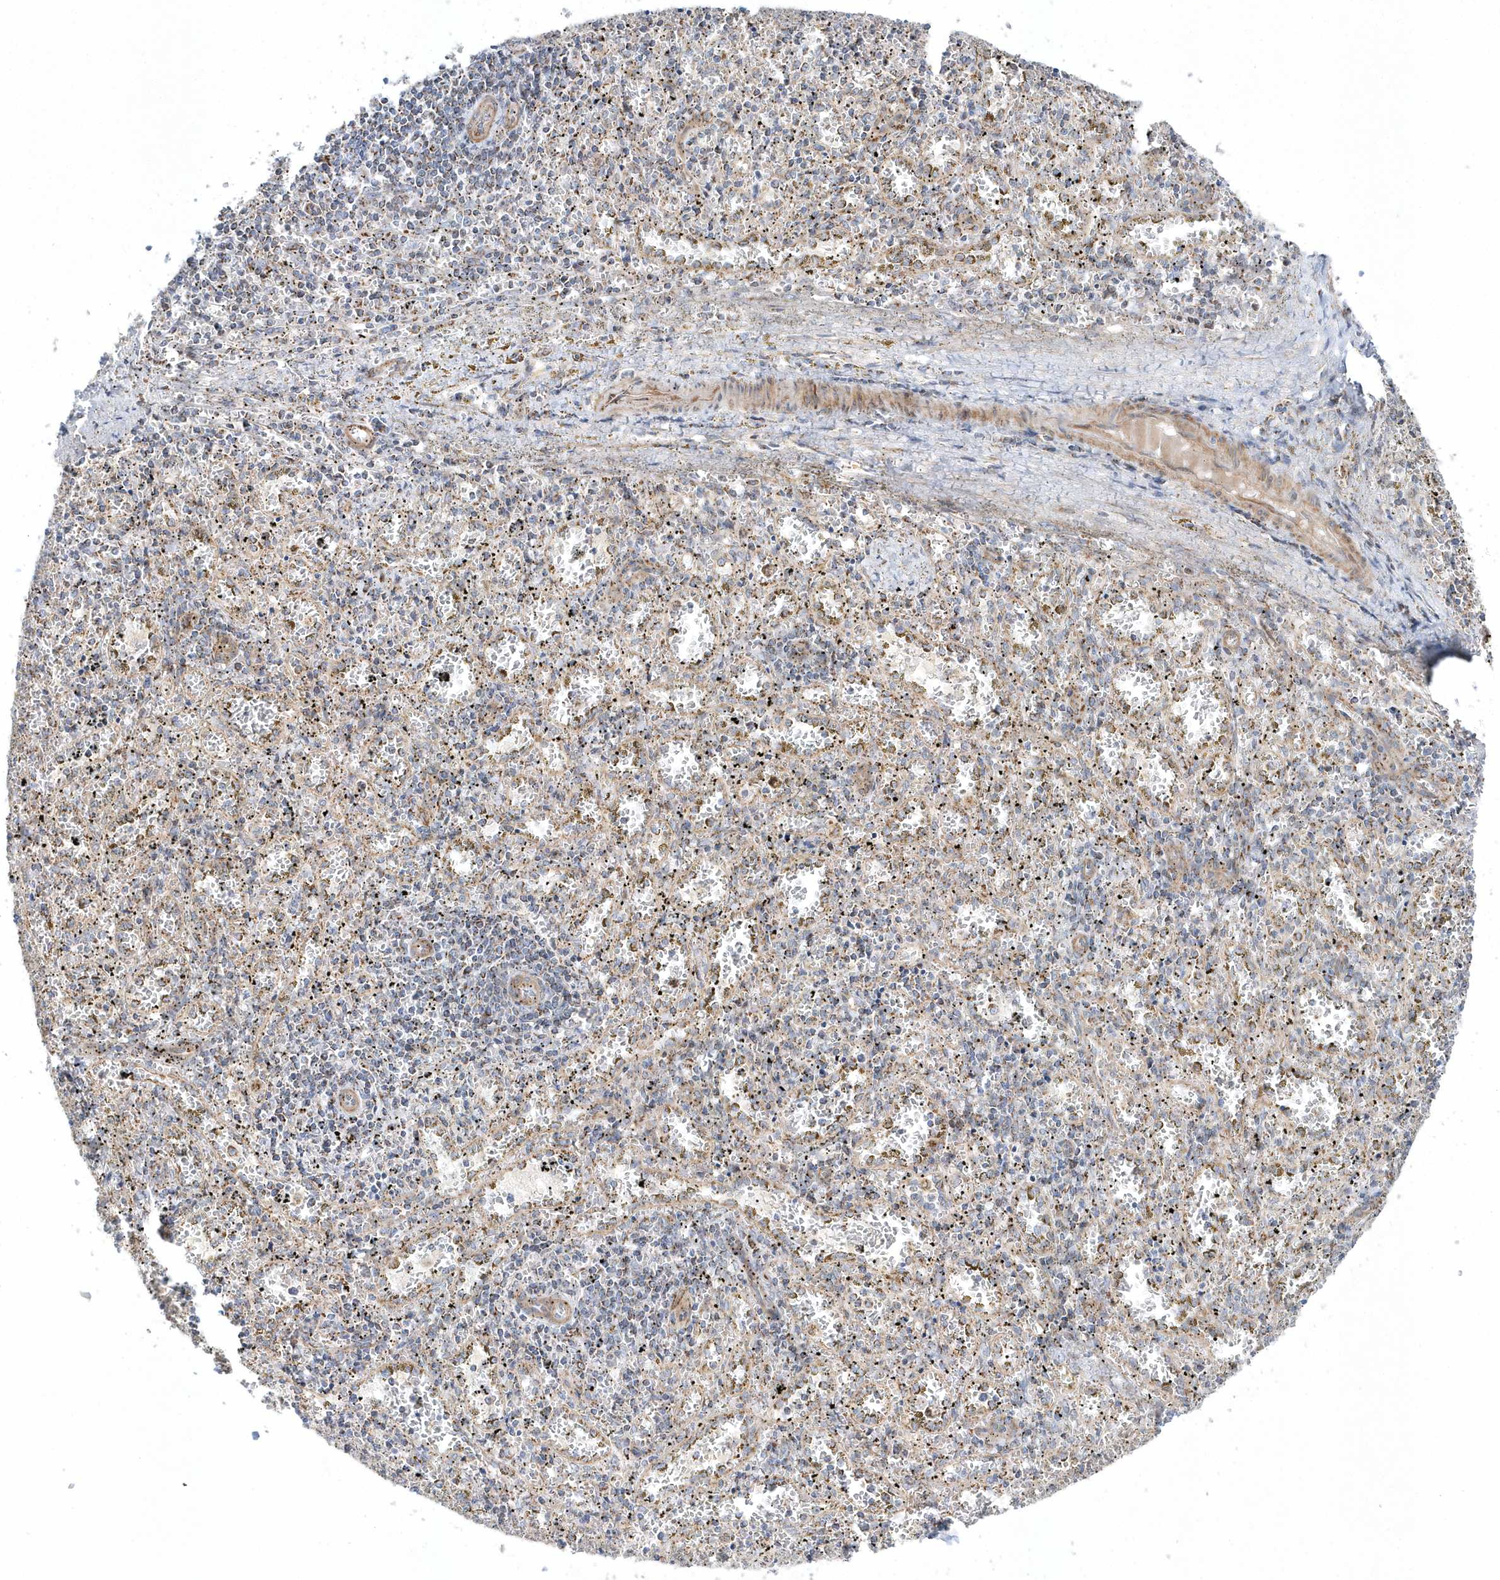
{"staining": {"intensity": "moderate", "quantity": "<25%", "location": "cytoplasmic/membranous"}, "tissue": "spleen", "cell_type": "Cells in red pulp", "image_type": "normal", "snomed": [{"axis": "morphology", "description": "Normal tissue, NOS"}, {"axis": "topography", "description": "Spleen"}], "caption": "Immunohistochemistry (IHC) (DAB (3,3'-diaminobenzidine)) staining of normal spleen displays moderate cytoplasmic/membranous protein expression in about <25% of cells in red pulp. The protein is stained brown, and the nuclei are stained in blue (DAB IHC with brightfield microscopy, high magnification).", "gene": "OPA1", "patient": {"sex": "male", "age": 11}}